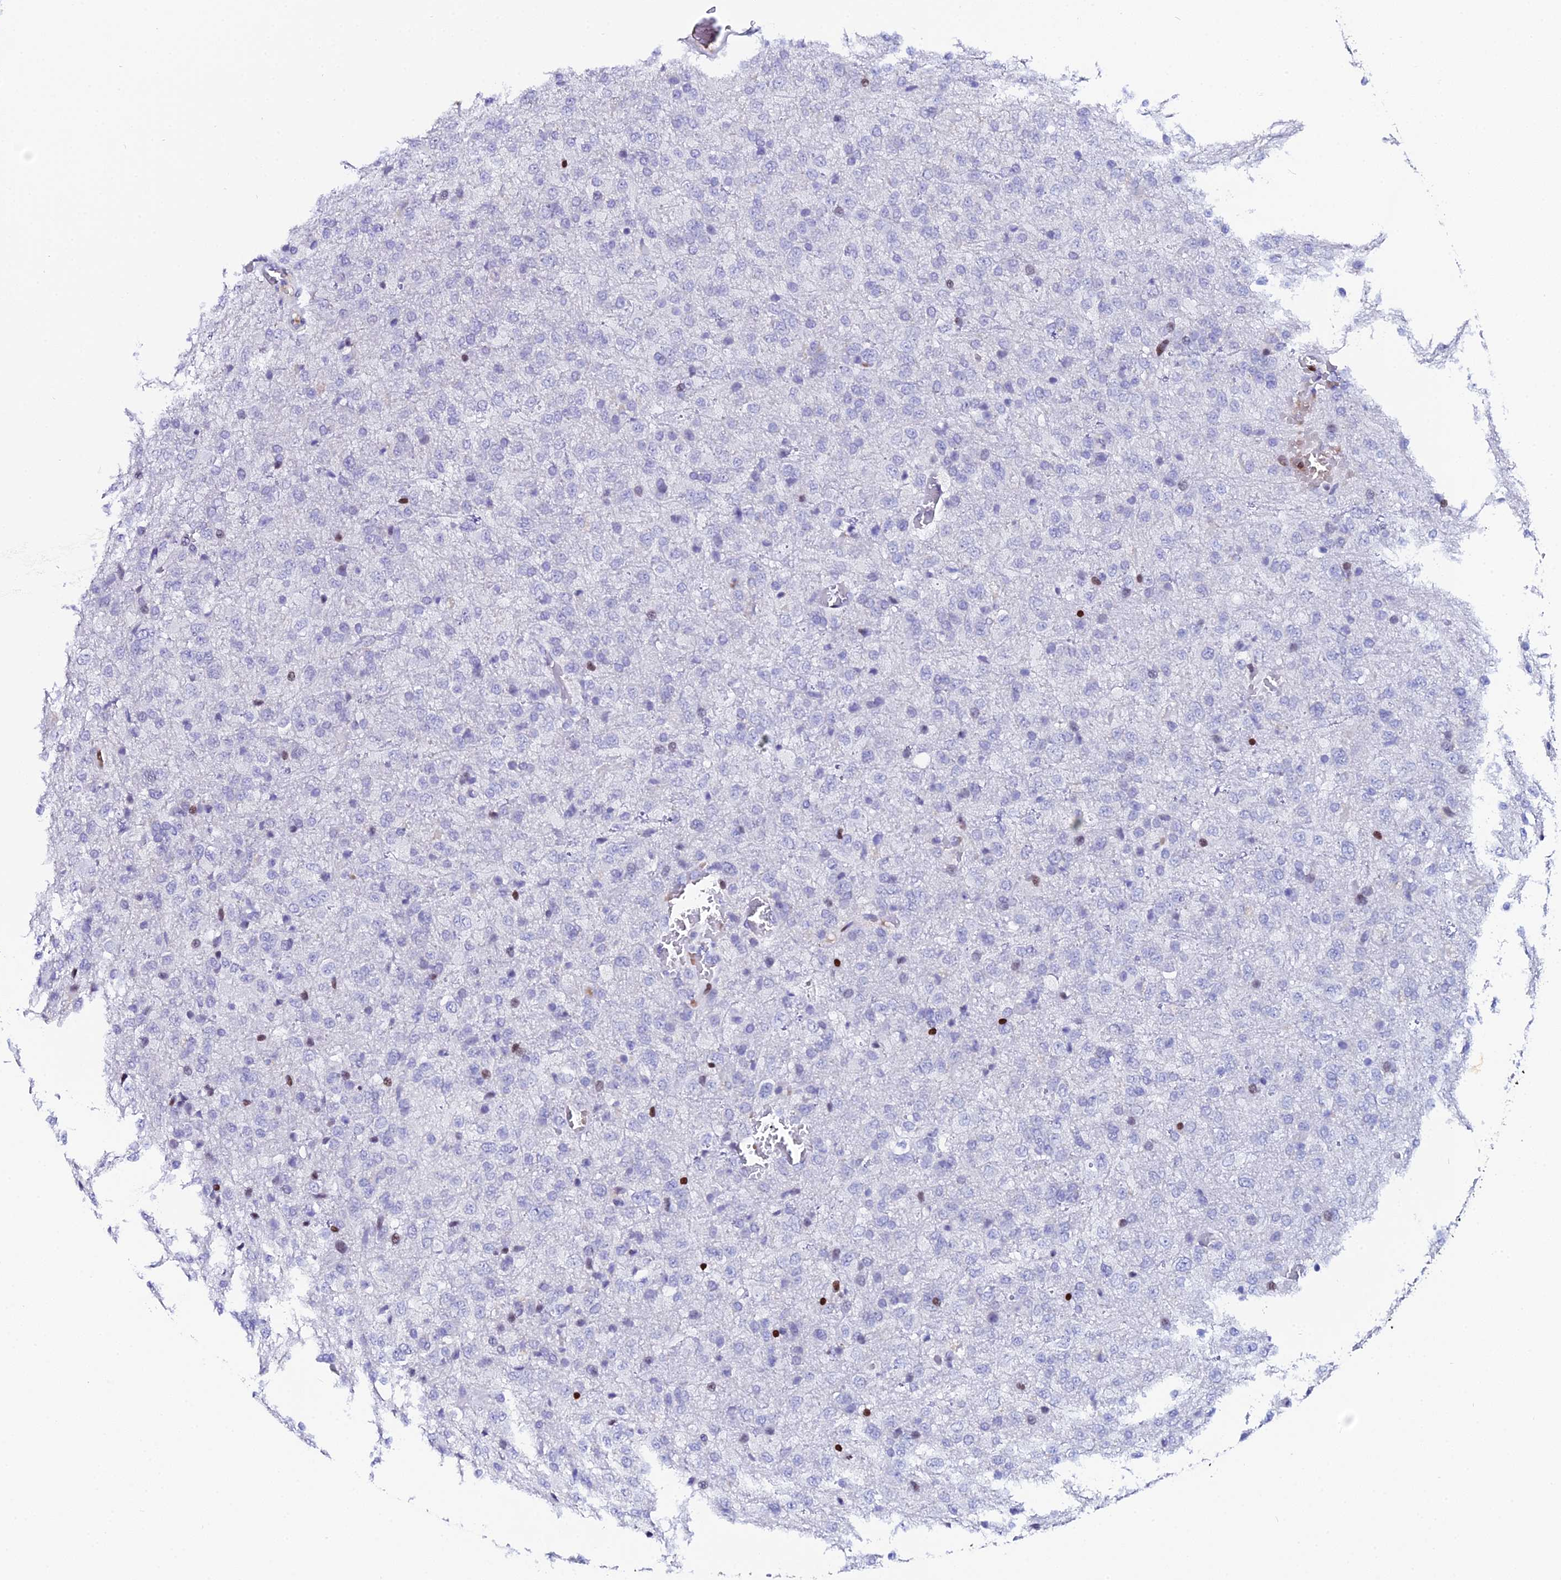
{"staining": {"intensity": "negative", "quantity": "none", "location": "none"}, "tissue": "glioma", "cell_type": "Tumor cells", "image_type": "cancer", "snomed": [{"axis": "morphology", "description": "Glioma, malignant, High grade"}, {"axis": "topography", "description": "Brain"}], "caption": "Malignant glioma (high-grade) stained for a protein using IHC demonstrates no staining tumor cells.", "gene": "MYNN", "patient": {"sex": "female", "age": 74}}